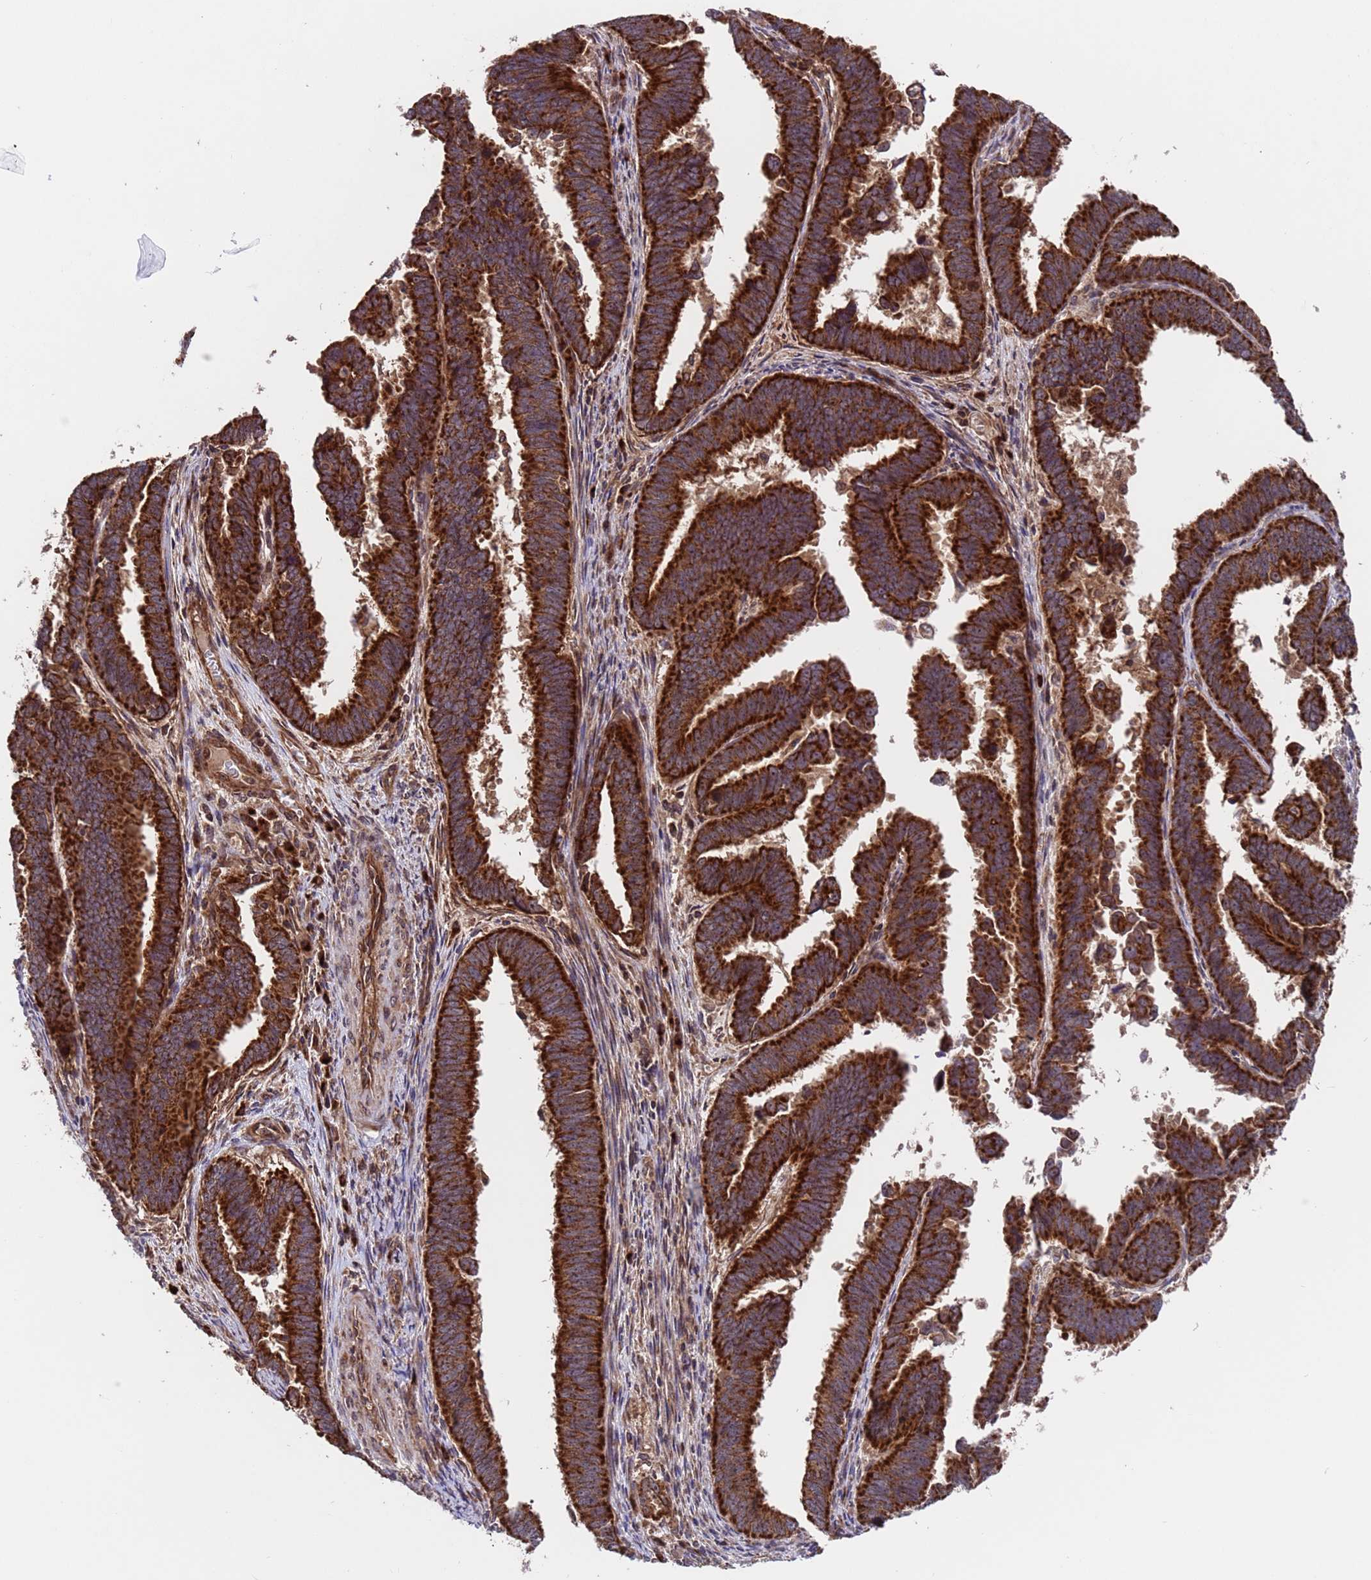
{"staining": {"intensity": "strong", "quantity": ">75%", "location": "cytoplasmic/membranous"}, "tissue": "endometrial cancer", "cell_type": "Tumor cells", "image_type": "cancer", "snomed": [{"axis": "morphology", "description": "Adenocarcinoma, NOS"}, {"axis": "topography", "description": "Endometrium"}], "caption": "Brown immunohistochemical staining in endometrial adenocarcinoma demonstrates strong cytoplasmic/membranous staining in approximately >75% of tumor cells. (brown staining indicates protein expression, while blue staining denotes nuclei).", "gene": "TSR3", "patient": {"sex": "female", "age": 75}}